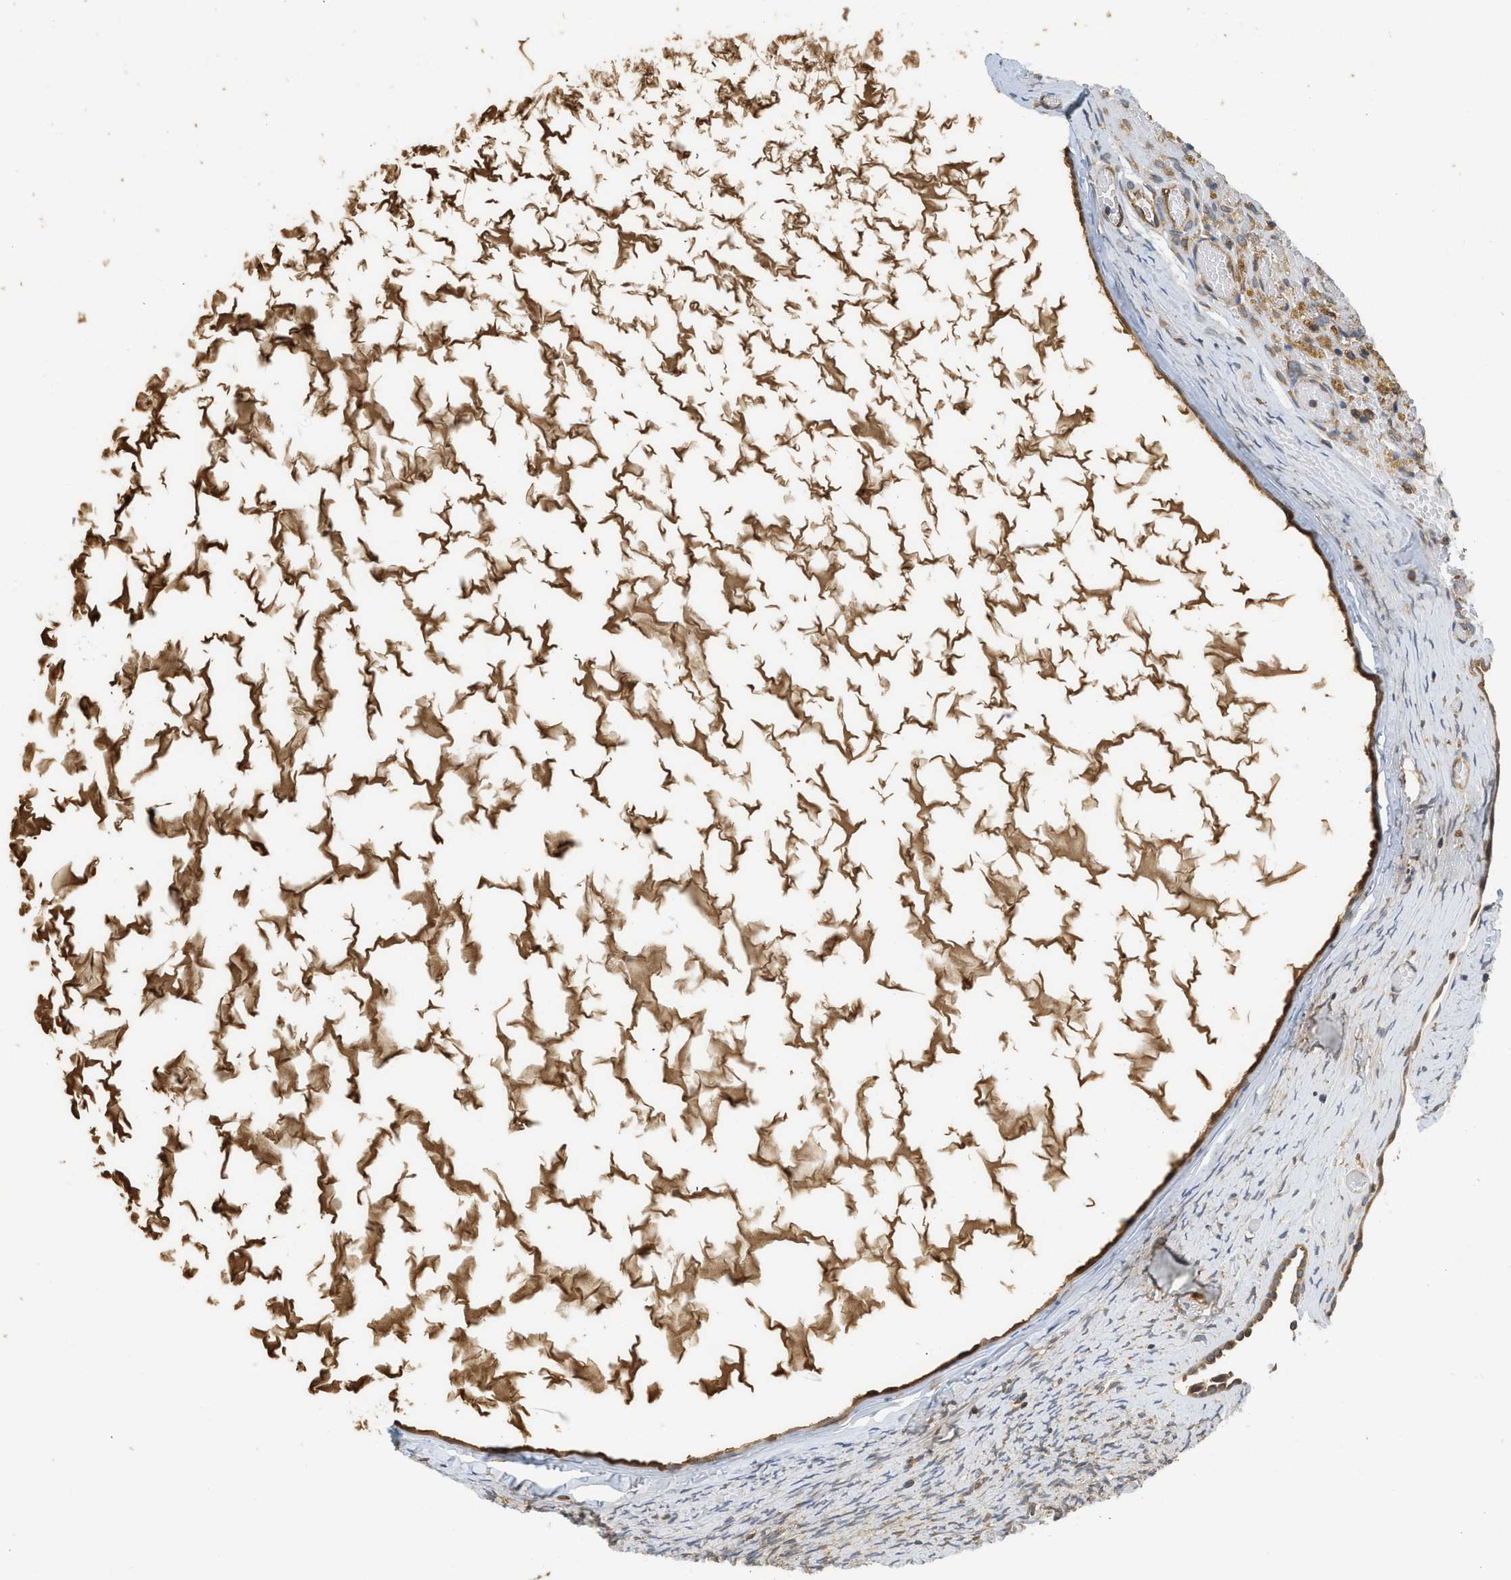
{"staining": {"intensity": "weak", "quantity": ">75%", "location": "cytoplasmic/membranous"}, "tissue": "ovary", "cell_type": "Ovarian stroma cells", "image_type": "normal", "snomed": [{"axis": "morphology", "description": "Normal tissue, NOS"}, {"axis": "topography", "description": "Ovary"}], "caption": "Brown immunohistochemical staining in normal ovary shows weak cytoplasmic/membranous expression in about >75% of ovarian stroma cells.", "gene": "BCAP31", "patient": {"sex": "female", "age": 33}}